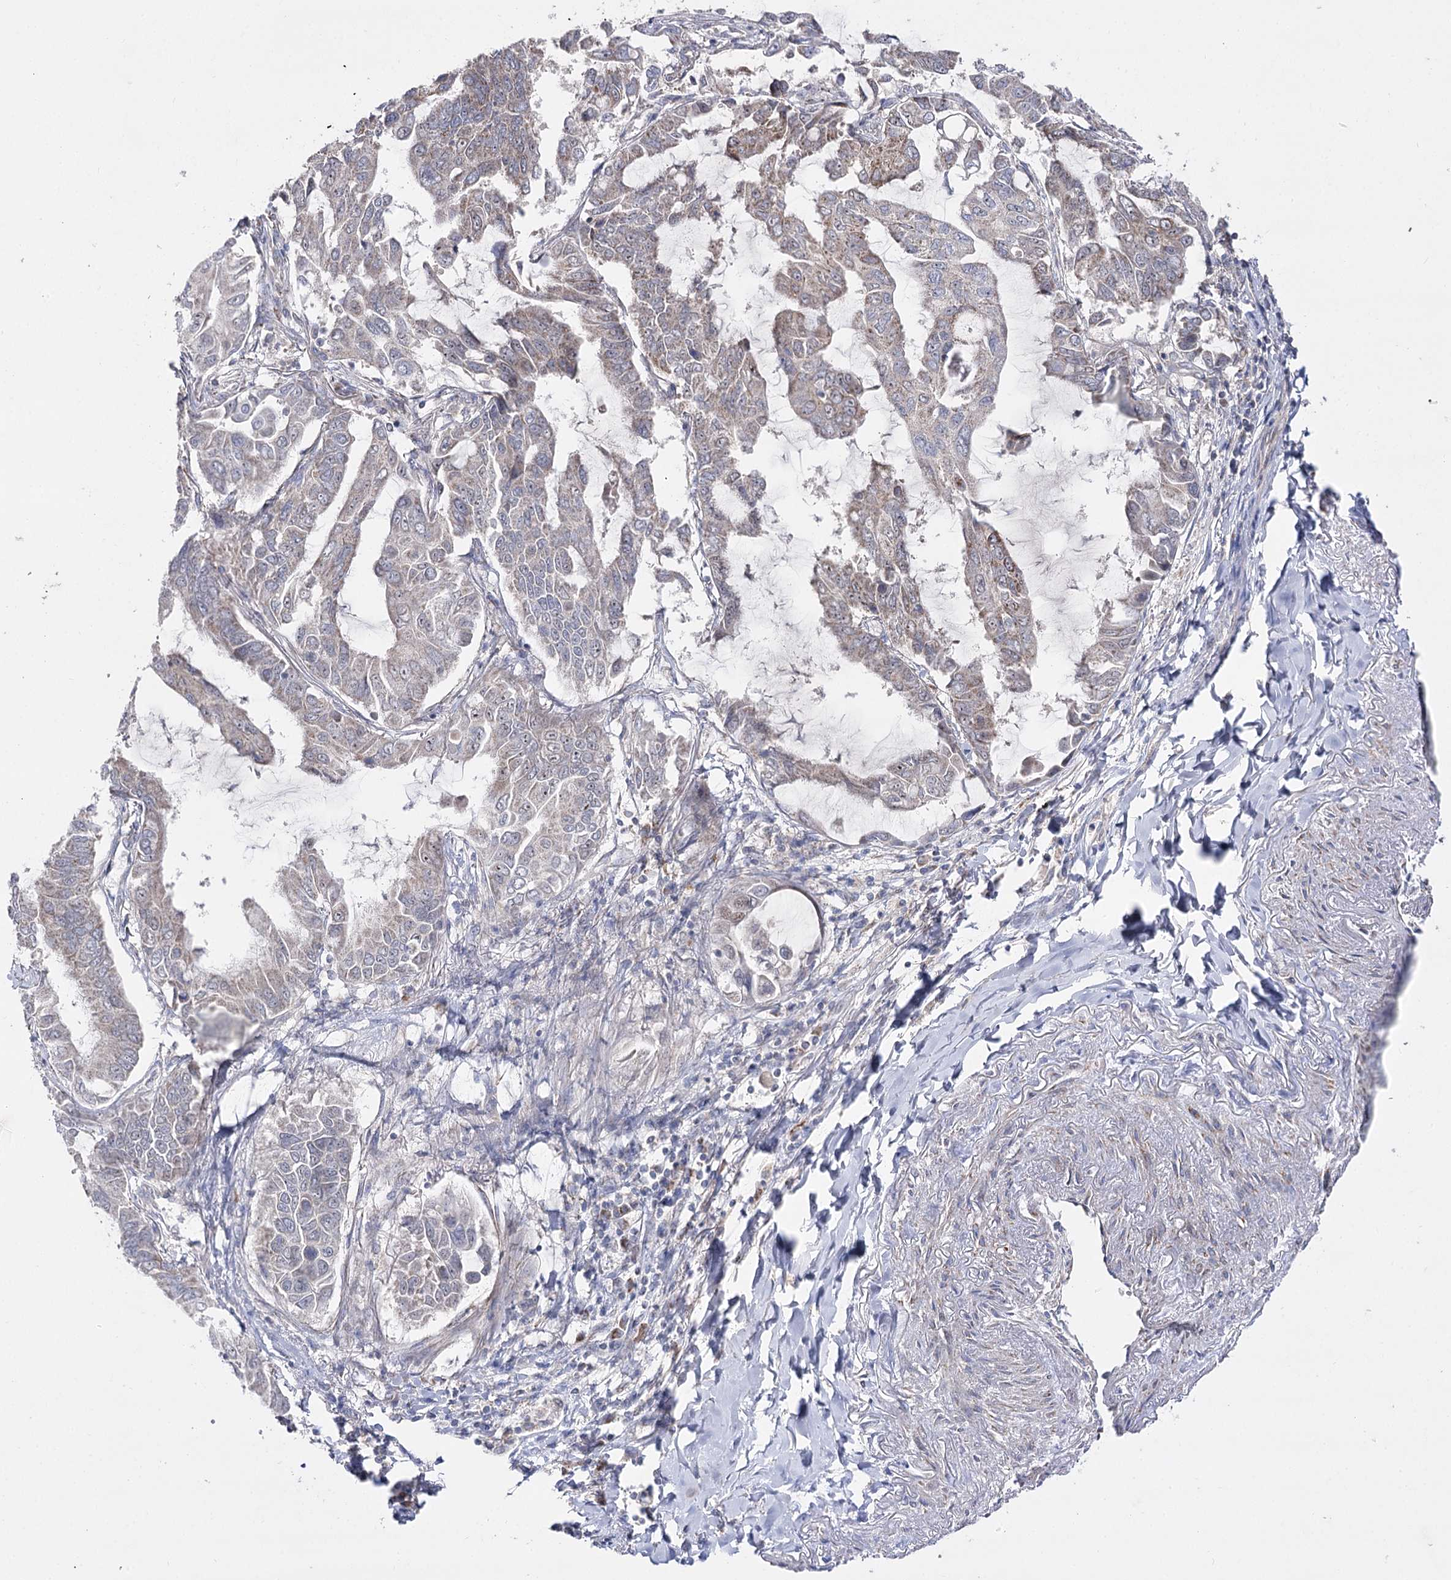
{"staining": {"intensity": "weak", "quantity": "<25%", "location": "cytoplasmic/membranous"}, "tissue": "lung cancer", "cell_type": "Tumor cells", "image_type": "cancer", "snomed": [{"axis": "morphology", "description": "Adenocarcinoma, NOS"}, {"axis": "topography", "description": "Lung"}], "caption": "The immunohistochemistry (IHC) image has no significant positivity in tumor cells of lung adenocarcinoma tissue.", "gene": "NADK2", "patient": {"sex": "male", "age": 64}}